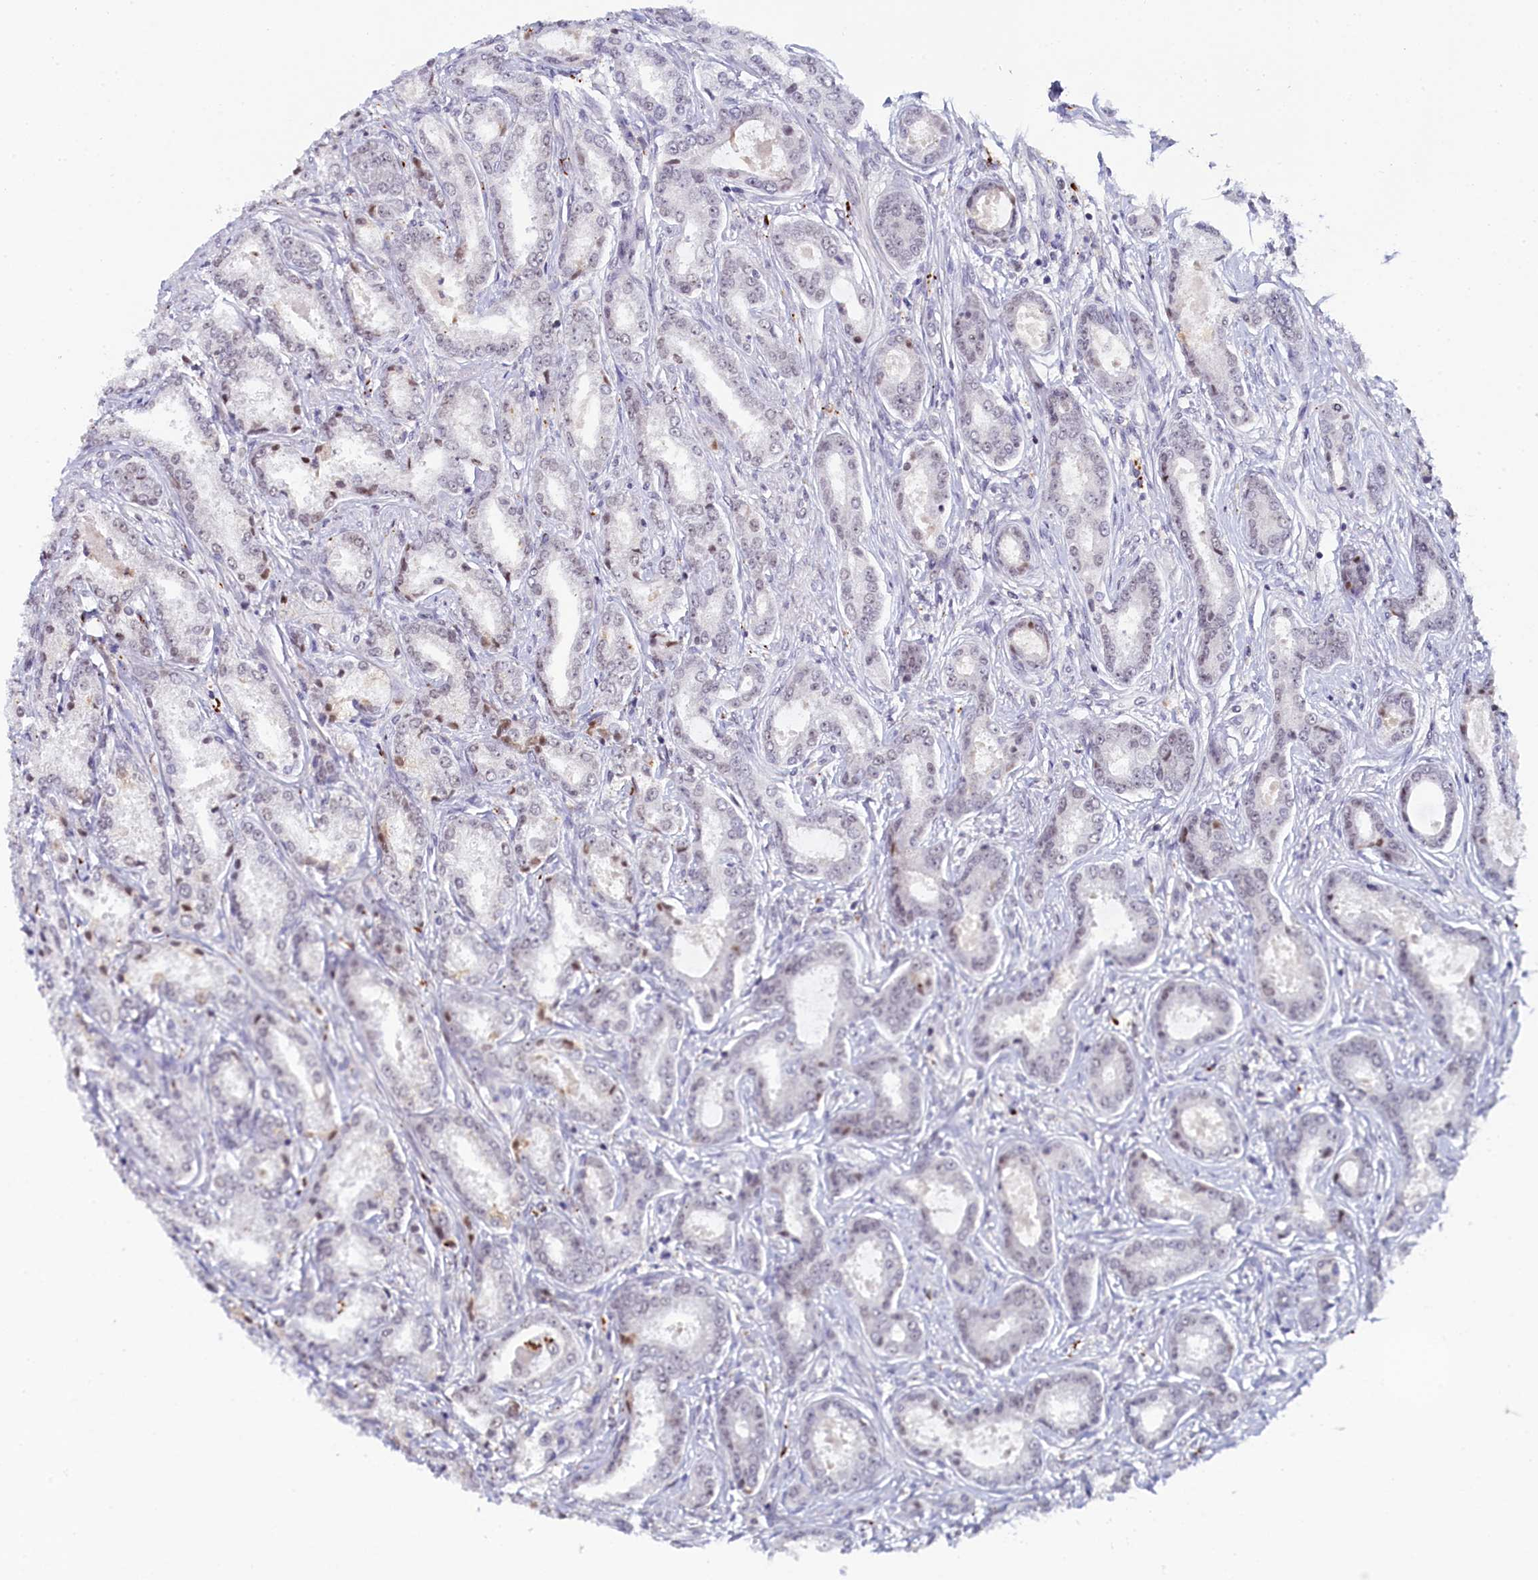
{"staining": {"intensity": "negative", "quantity": "none", "location": "none"}, "tissue": "prostate cancer", "cell_type": "Tumor cells", "image_type": "cancer", "snomed": [{"axis": "morphology", "description": "Adenocarcinoma, Low grade"}, {"axis": "topography", "description": "Prostate"}], "caption": "The IHC image has no significant staining in tumor cells of prostate cancer tissue.", "gene": "INTS14", "patient": {"sex": "male", "age": 68}}